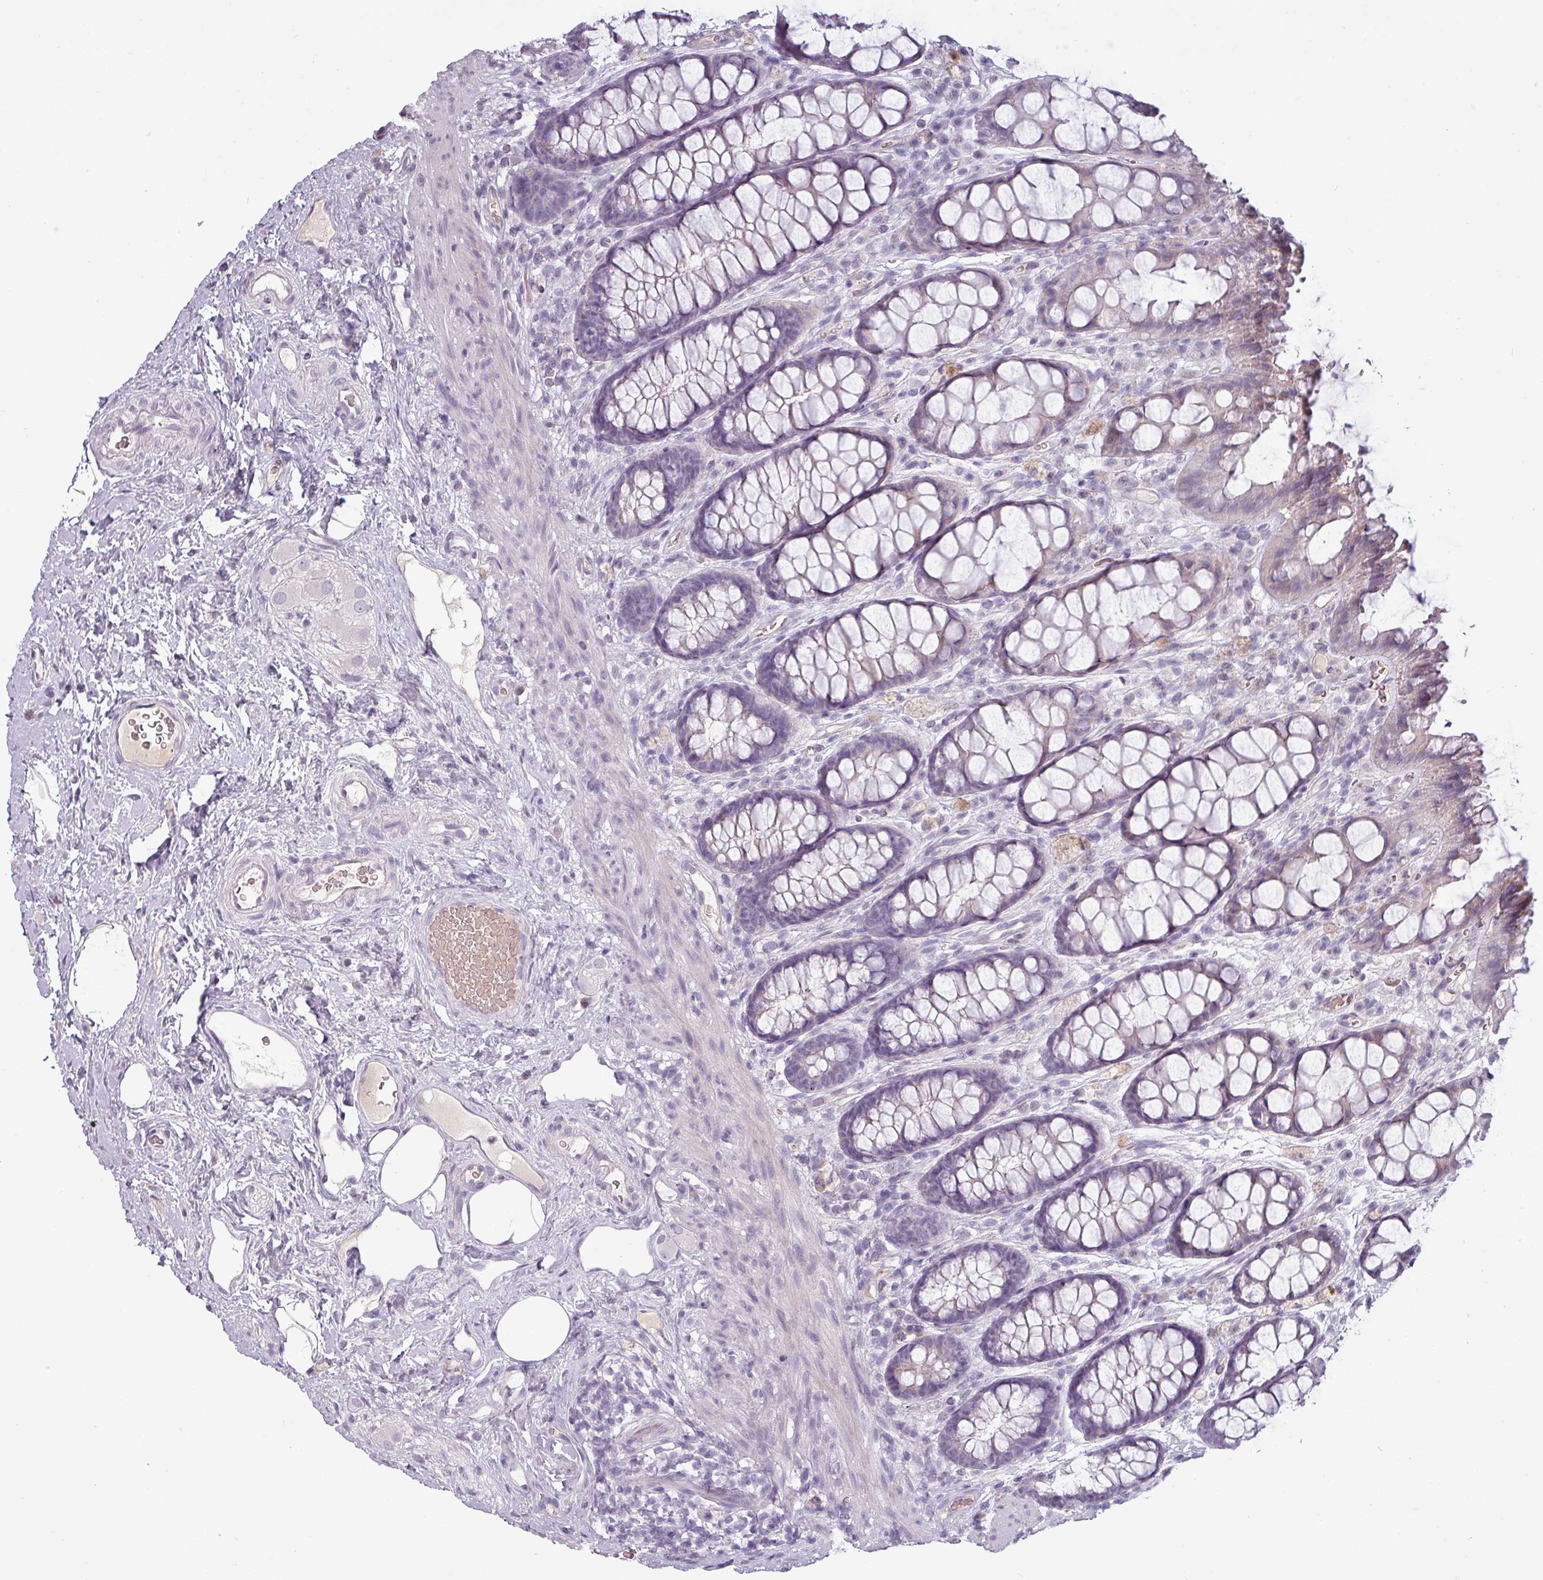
{"staining": {"intensity": "moderate", "quantity": "<25%", "location": "cytoplasmic/membranous"}, "tissue": "rectum", "cell_type": "Glandular cells", "image_type": "normal", "snomed": [{"axis": "morphology", "description": "Normal tissue, NOS"}, {"axis": "topography", "description": "Rectum"}], "caption": "Immunohistochemical staining of unremarkable human rectum demonstrates <25% levels of moderate cytoplasmic/membranous protein positivity in approximately <25% of glandular cells. (brown staining indicates protein expression, while blue staining denotes nuclei).", "gene": "SLC26A9", "patient": {"sex": "female", "age": 67}}